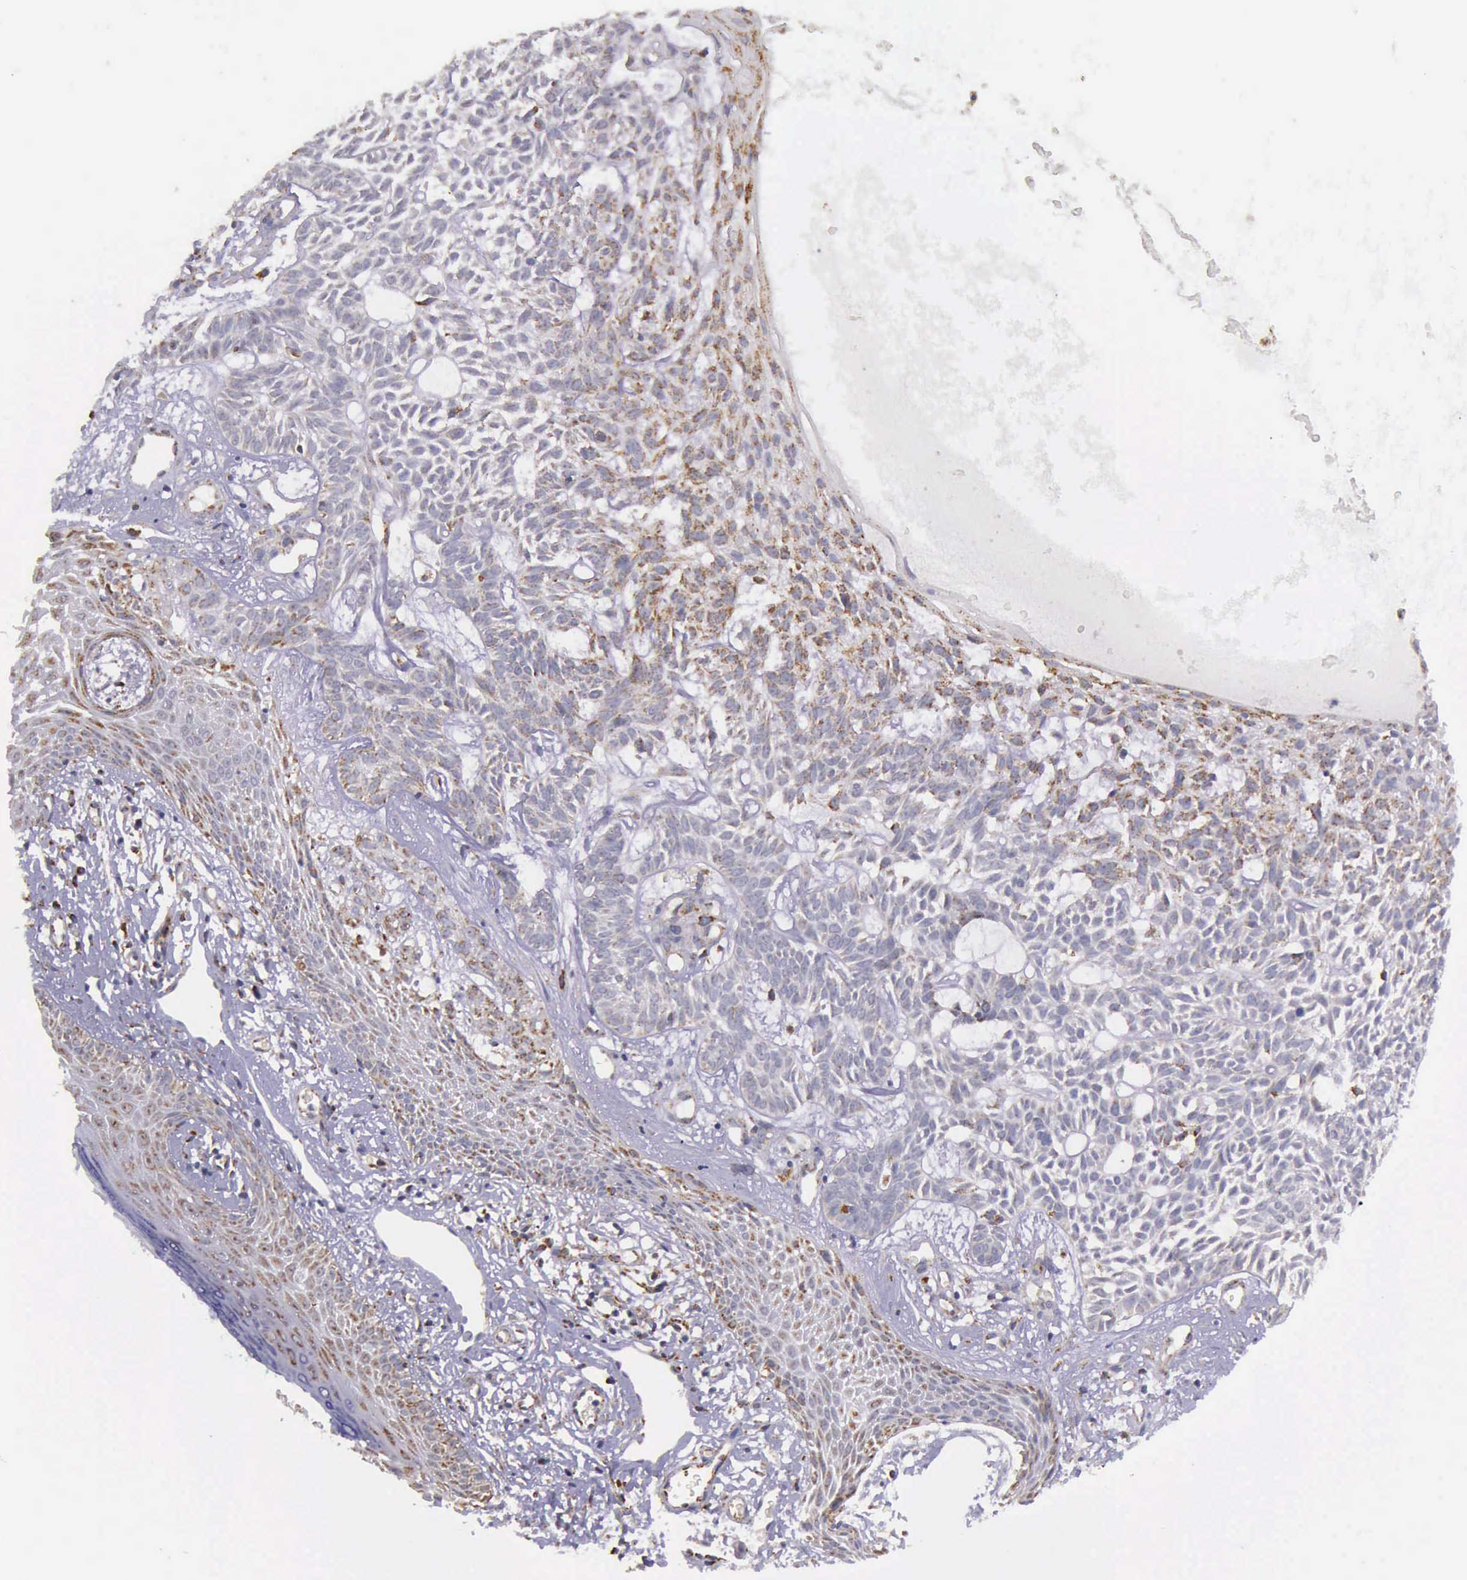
{"staining": {"intensity": "weak", "quantity": "25%-75%", "location": "cytoplasmic/membranous"}, "tissue": "skin cancer", "cell_type": "Tumor cells", "image_type": "cancer", "snomed": [{"axis": "morphology", "description": "Basal cell carcinoma"}, {"axis": "topography", "description": "Skin"}], "caption": "Protein expression analysis of human basal cell carcinoma (skin) reveals weak cytoplasmic/membranous expression in about 25%-75% of tumor cells.", "gene": "TXN2", "patient": {"sex": "male", "age": 75}}